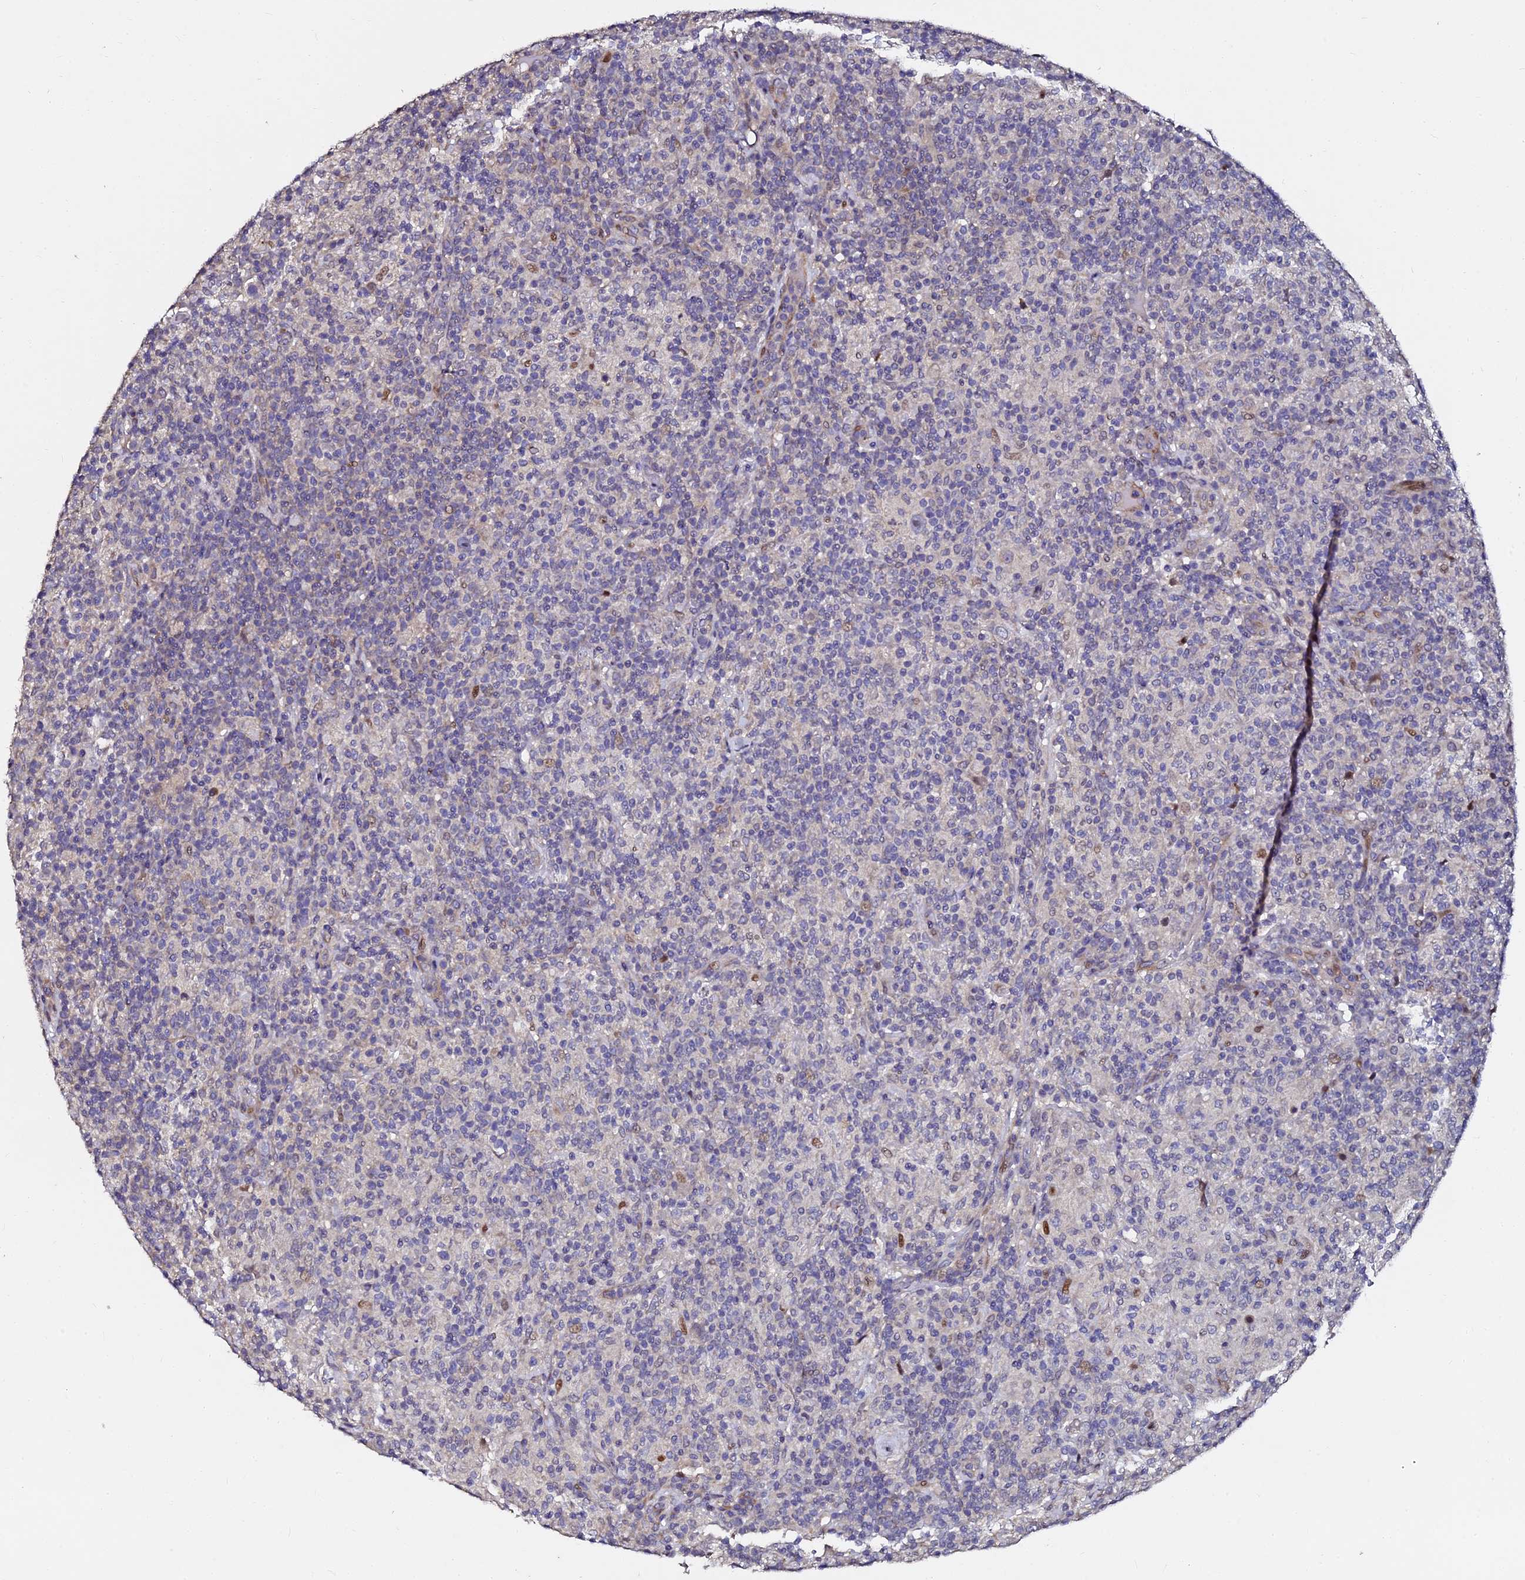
{"staining": {"intensity": "negative", "quantity": "none", "location": "none"}, "tissue": "lymphoma", "cell_type": "Tumor cells", "image_type": "cancer", "snomed": [{"axis": "morphology", "description": "Hodgkin's disease, NOS"}, {"axis": "topography", "description": "Lymph node"}], "caption": "Immunohistochemistry image of human lymphoma stained for a protein (brown), which demonstrates no staining in tumor cells.", "gene": "GPN3", "patient": {"sex": "male", "age": 70}}